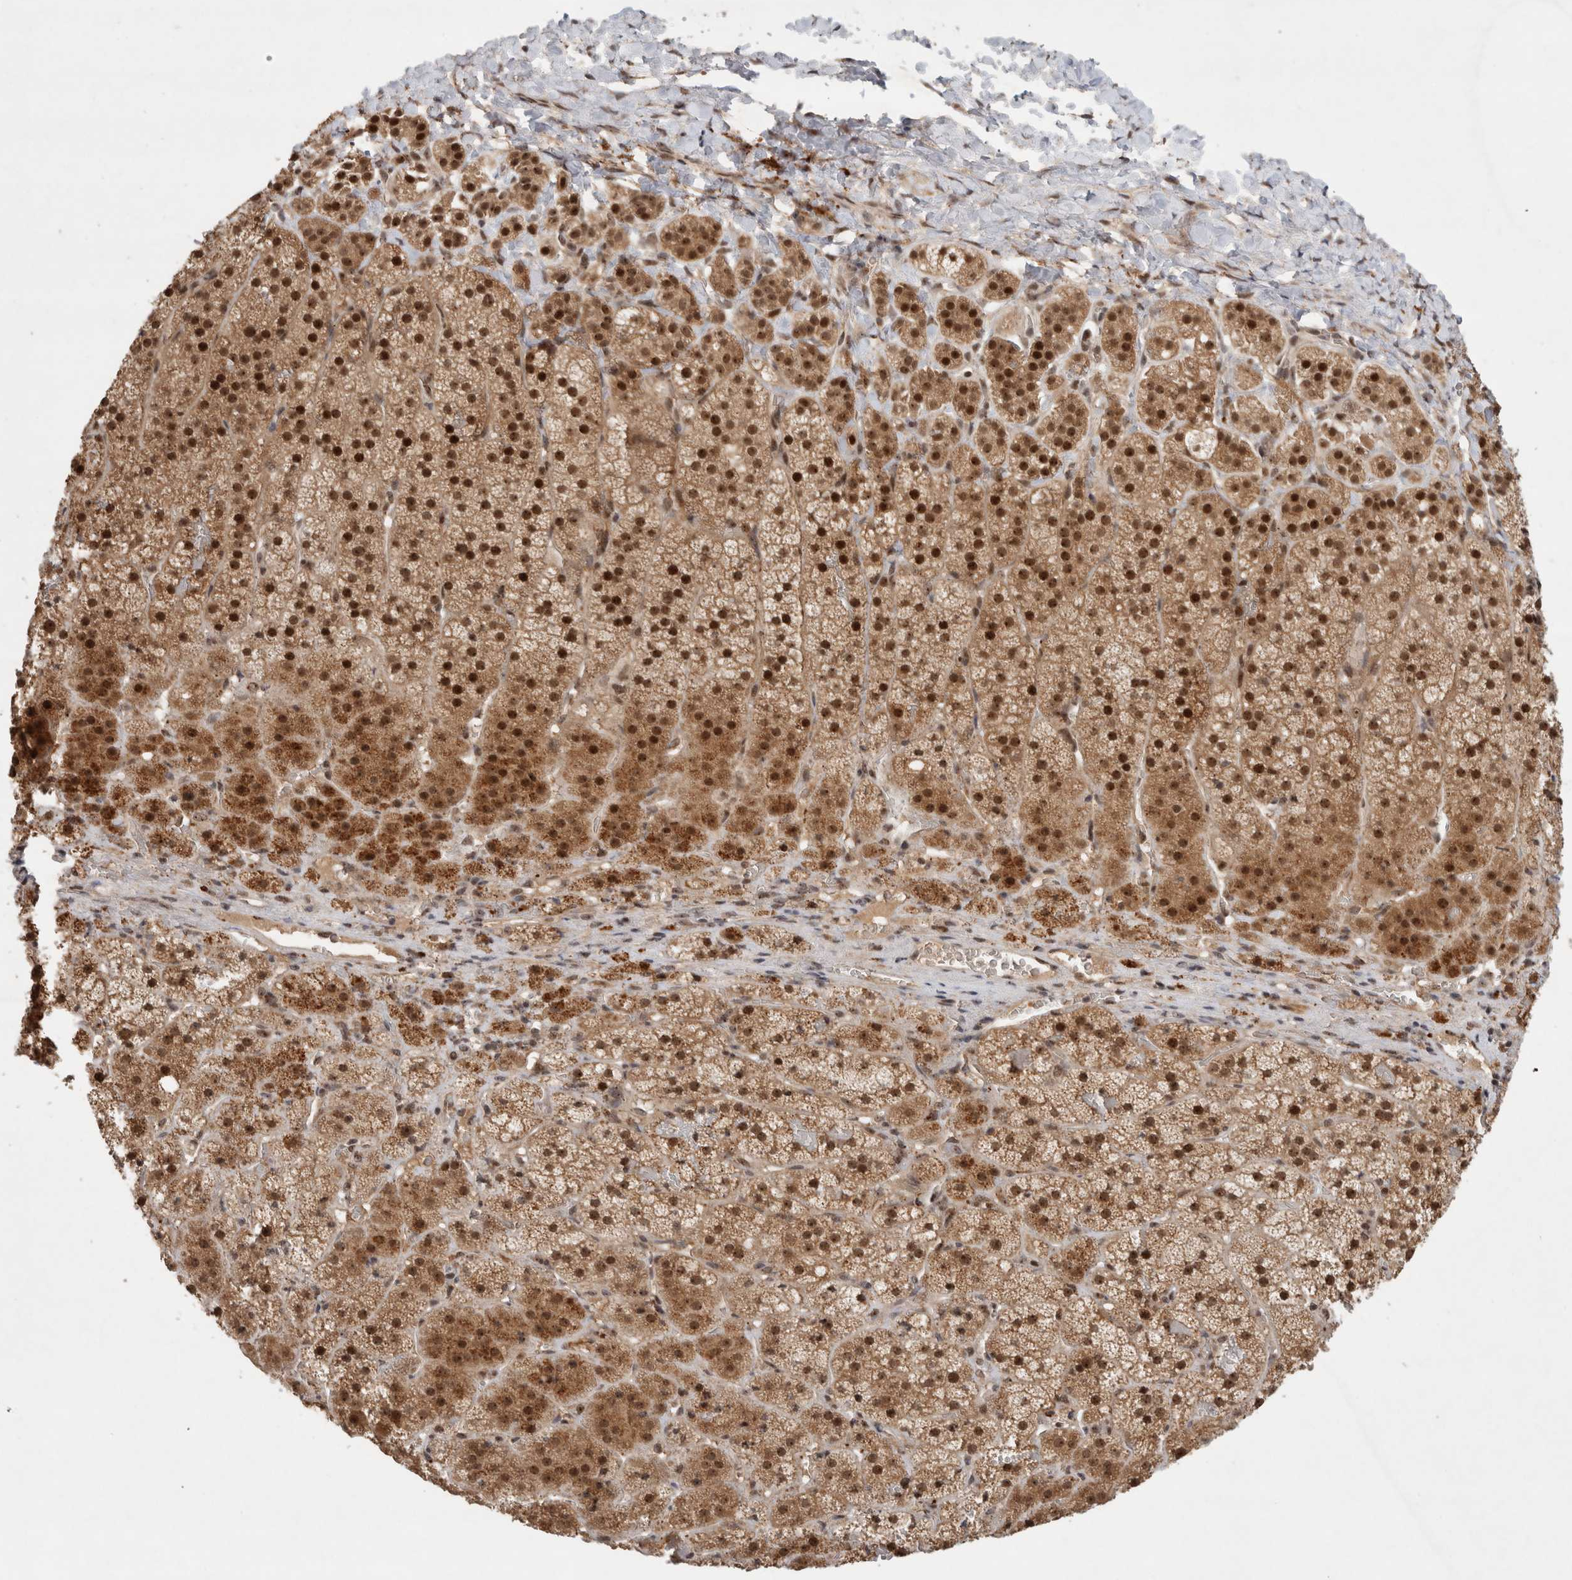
{"staining": {"intensity": "strong", "quantity": "25%-75%", "location": "cytoplasmic/membranous,nuclear"}, "tissue": "adrenal gland", "cell_type": "Glandular cells", "image_type": "normal", "snomed": [{"axis": "morphology", "description": "Normal tissue, NOS"}, {"axis": "topography", "description": "Adrenal gland"}], "caption": "Normal adrenal gland was stained to show a protein in brown. There is high levels of strong cytoplasmic/membranous,nuclear staining in about 25%-75% of glandular cells. (Stains: DAB (3,3'-diaminobenzidine) in brown, nuclei in blue, Microscopy: brightfield microscopy at high magnification).", "gene": "MPHOSPH6", "patient": {"sex": "female", "age": 44}}